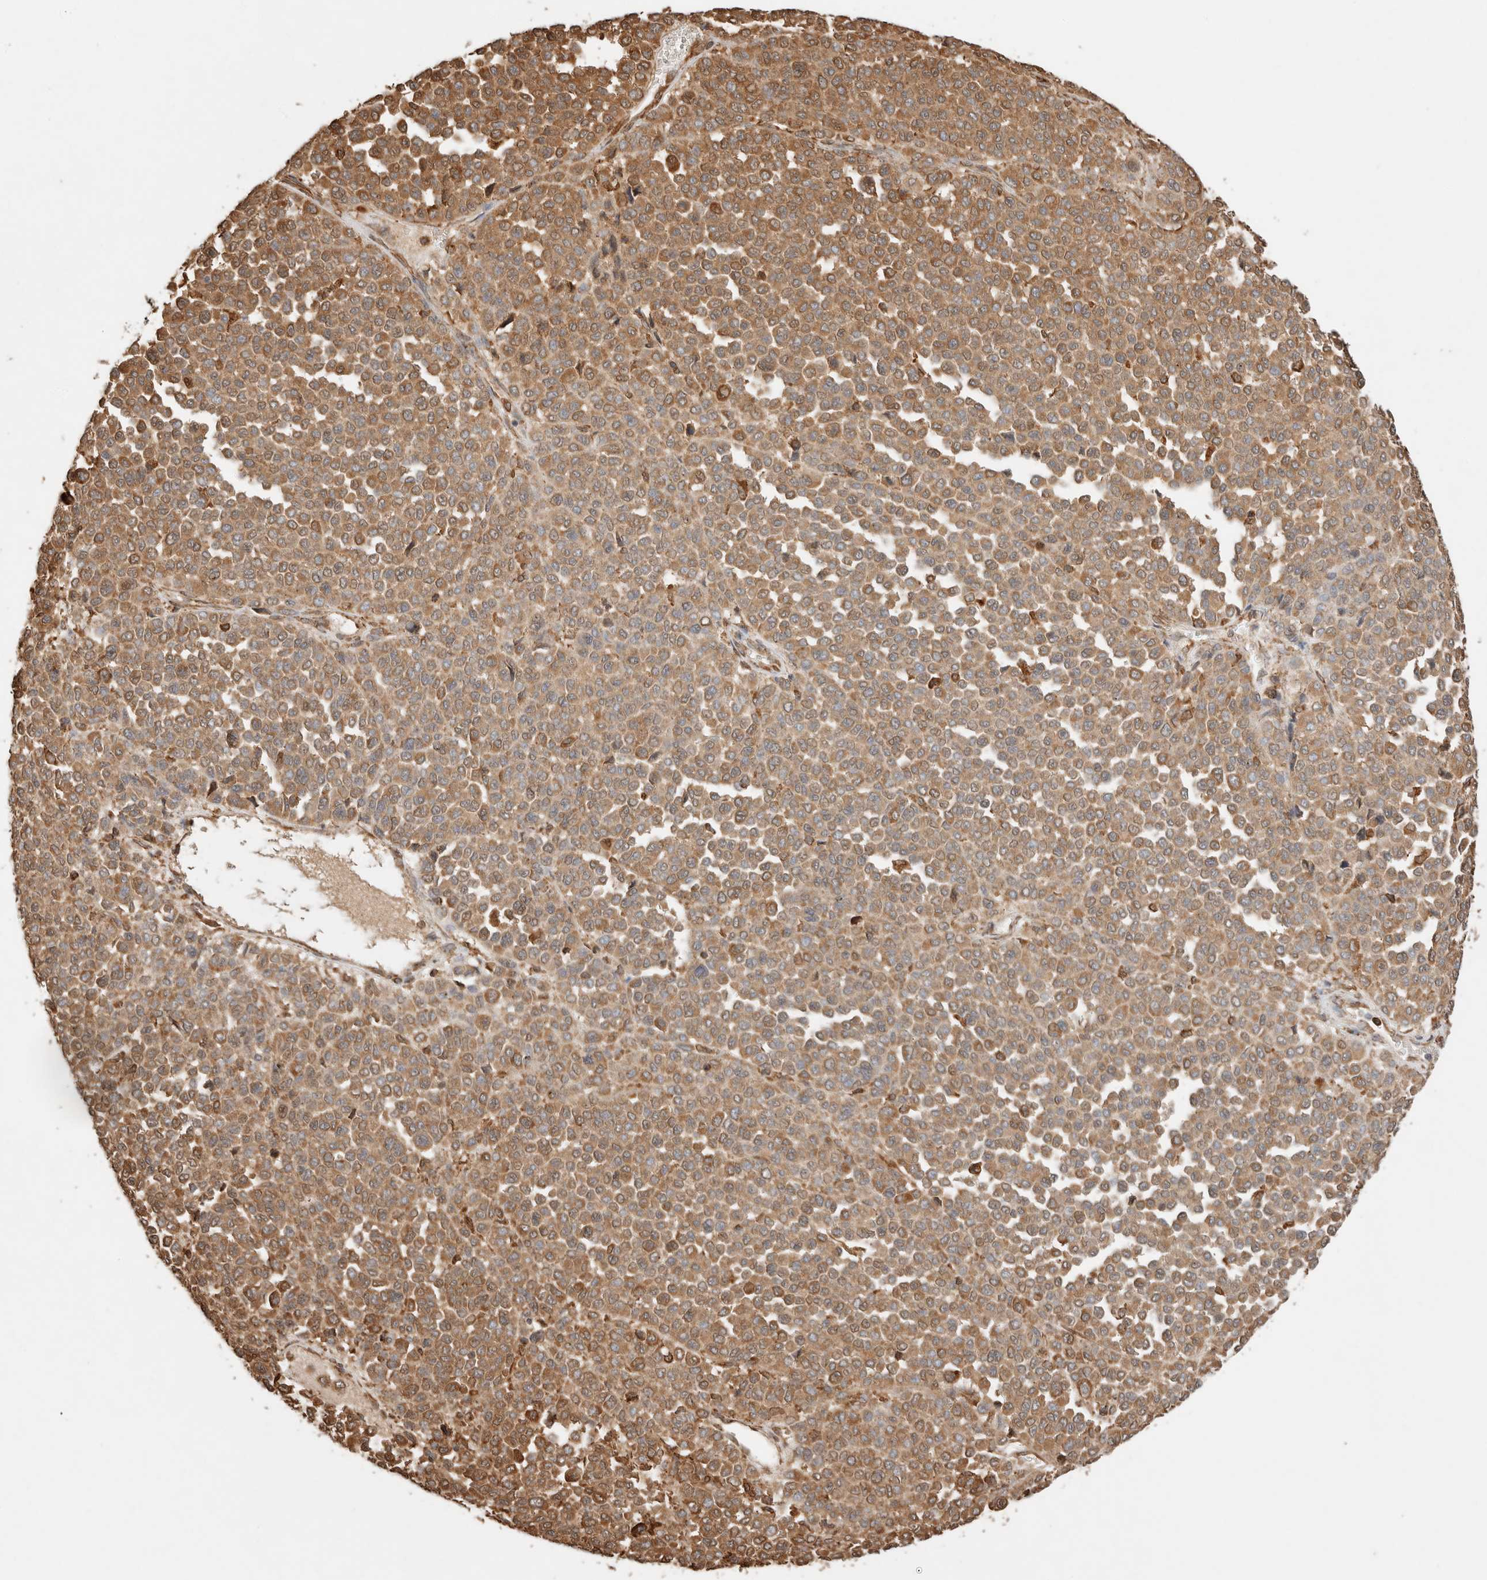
{"staining": {"intensity": "moderate", "quantity": ">75%", "location": "cytoplasmic/membranous"}, "tissue": "melanoma", "cell_type": "Tumor cells", "image_type": "cancer", "snomed": [{"axis": "morphology", "description": "Malignant melanoma, Metastatic site"}, {"axis": "topography", "description": "Pancreas"}], "caption": "Human malignant melanoma (metastatic site) stained for a protein (brown) reveals moderate cytoplasmic/membranous positive expression in about >75% of tumor cells.", "gene": "ERAP1", "patient": {"sex": "female", "age": 30}}